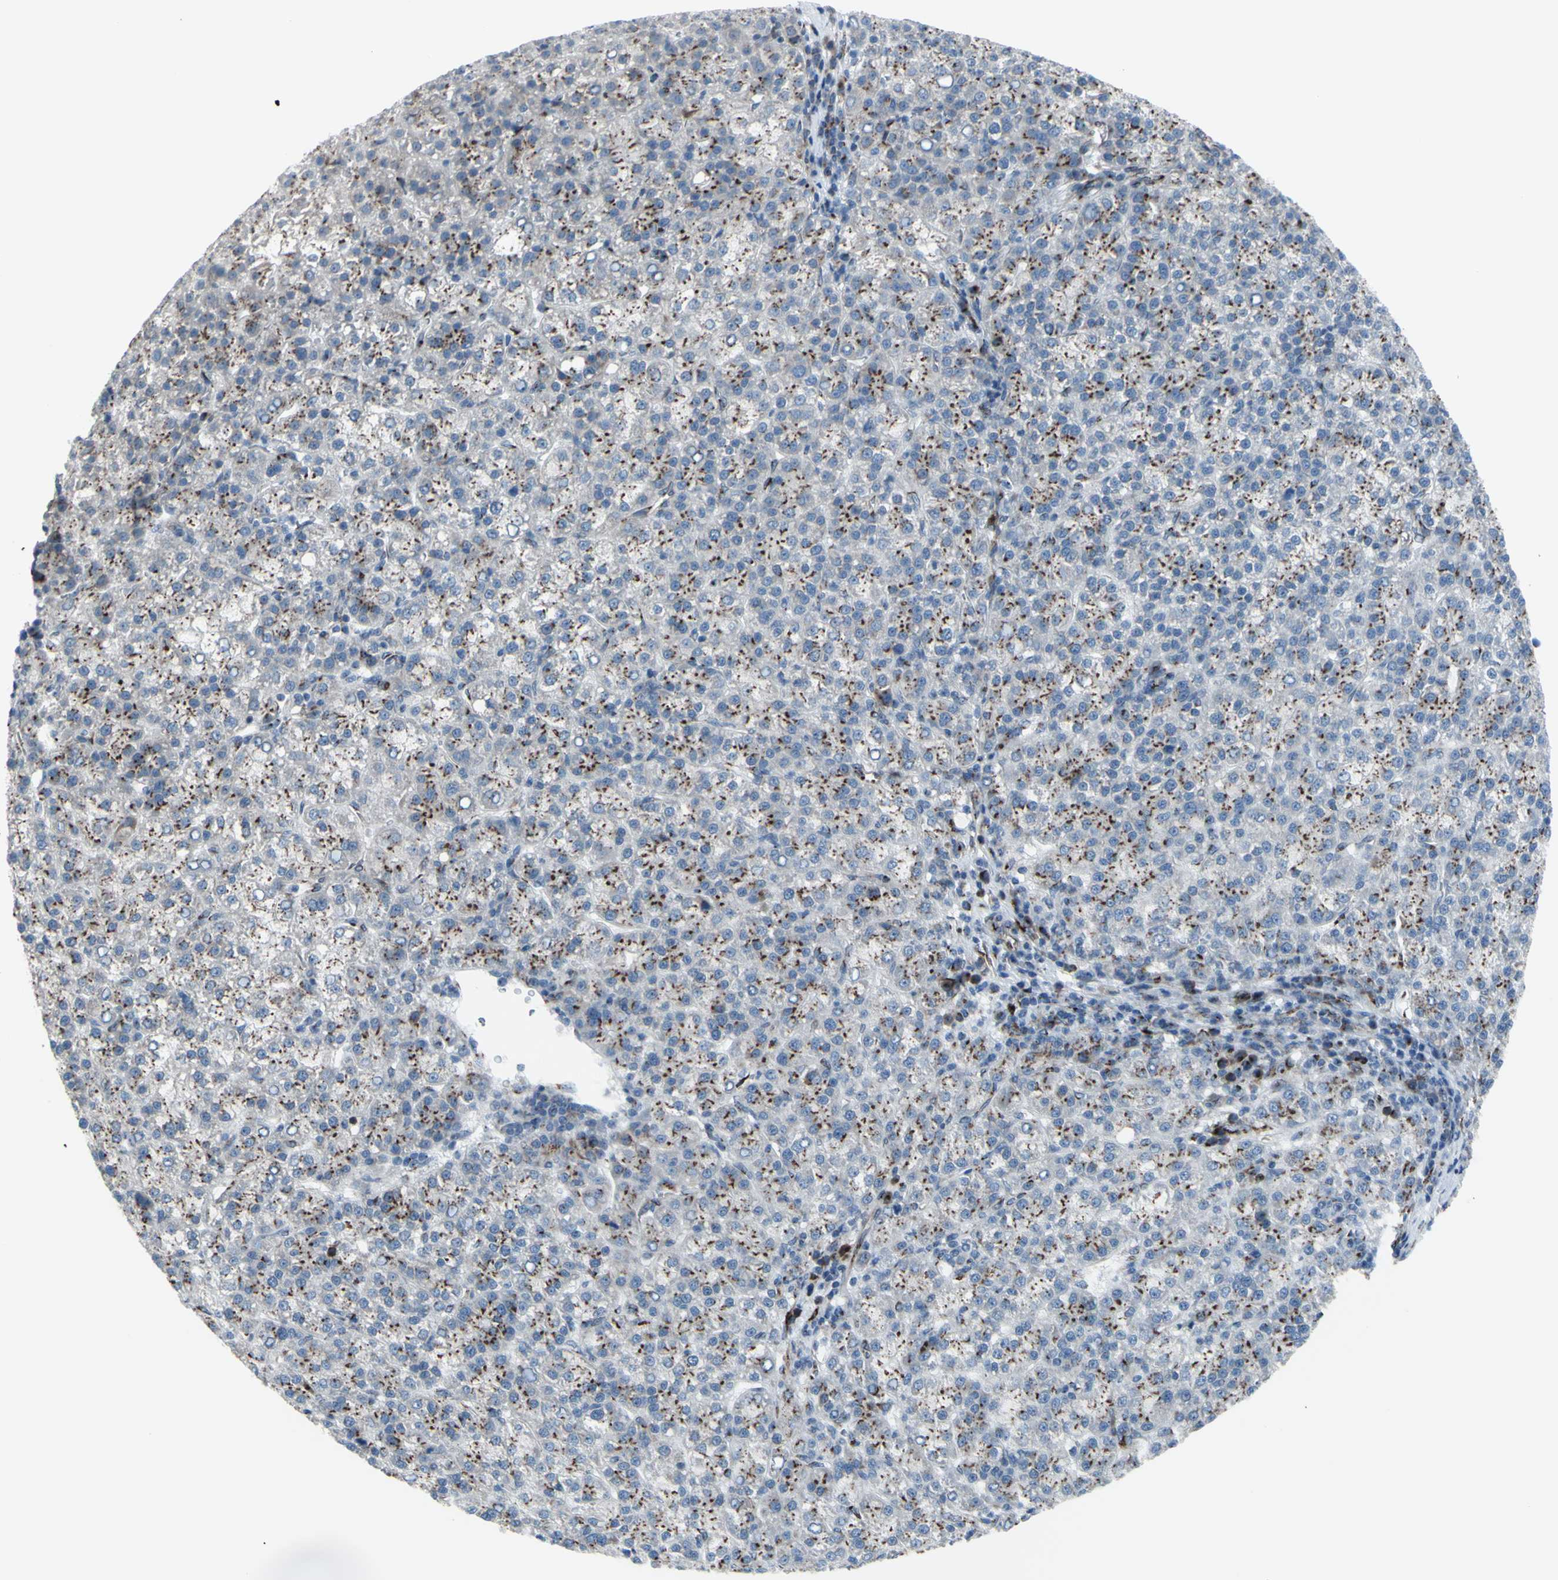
{"staining": {"intensity": "strong", "quantity": "25%-75%", "location": "cytoplasmic/membranous"}, "tissue": "liver cancer", "cell_type": "Tumor cells", "image_type": "cancer", "snomed": [{"axis": "morphology", "description": "Carcinoma, Hepatocellular, NOS"}, {"axis": "topography", "description": "Liver"}], "caption": "Immunohistochemistry (IHC) photomicrograph of neoplastic tissue: human liver hepatocellular carcinoma stained using immunohistochemistry demonstrates high levels of strong protein expression localized specifically in the cytoplasmic/membranous of tumor cells, appearing as a cytoplasmic/membranous brown color.", "gene": "GLG1", "patient": {"sex": "female", "age": 58}}